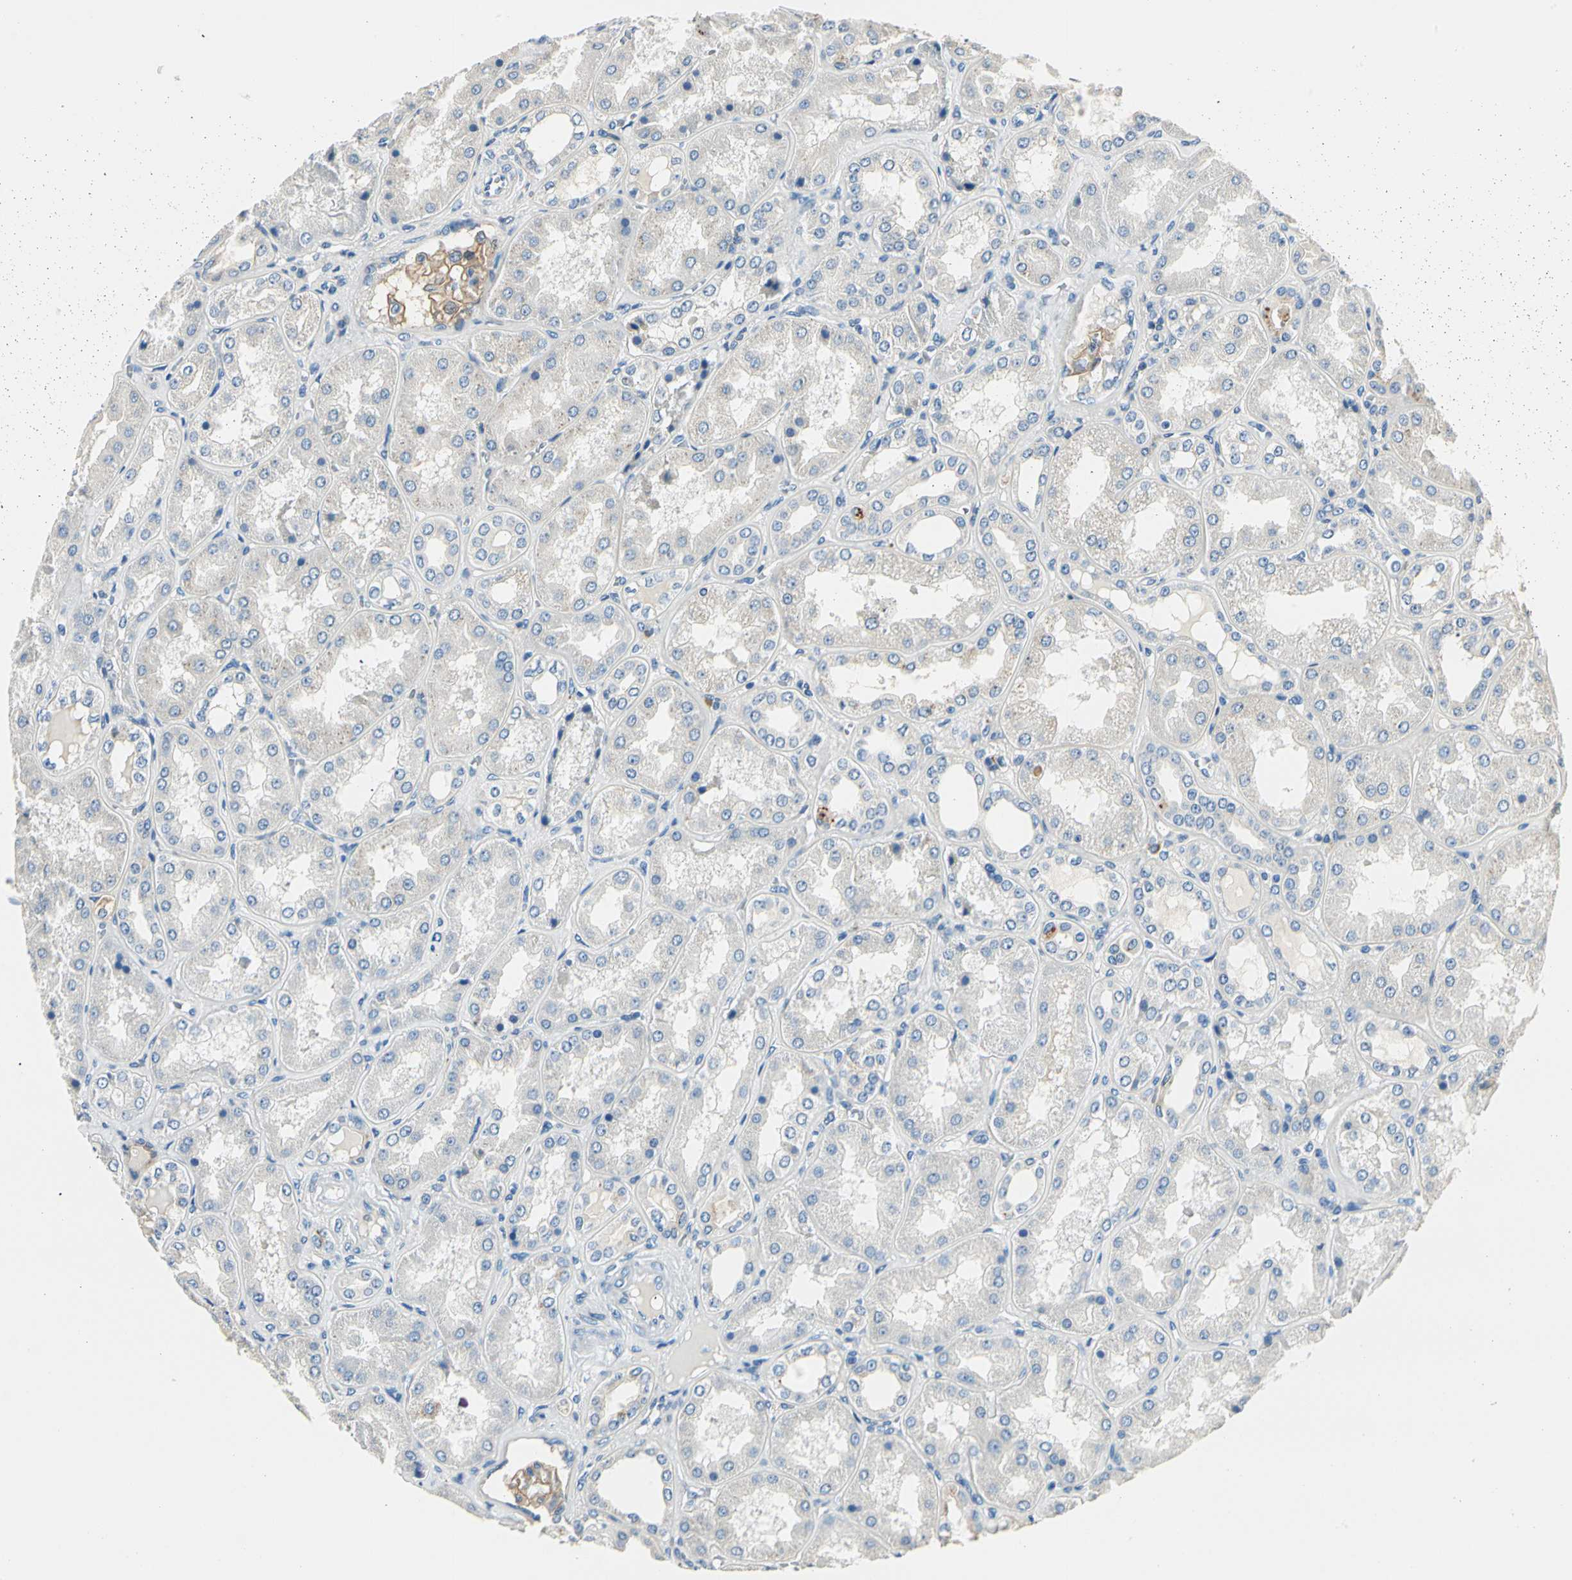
{"staining": {"intensity": "moderate", "quantity": ">75%", "location": "cytoplasmic/membranous"}, "tissue": "kidney", "cell_type": "Cells in glomeruli", "image_type": "normal", "snomed": [{"axis": "morphology", "description": "Normal tissue, NOS"}, {"axis": "topography", "description": "Kidney"}], "caption": "Moderate cytoplasmic/membranous staining is identified in approximately >75% of cells in glomeruli in unremarkable kidney. (Stains: DAB in brown, nuclei in blue, Microscopy: brightfield microscopy at high magnification).", "gene": "TGFBR3", "patient": {"sex": "female", "age": 56}}